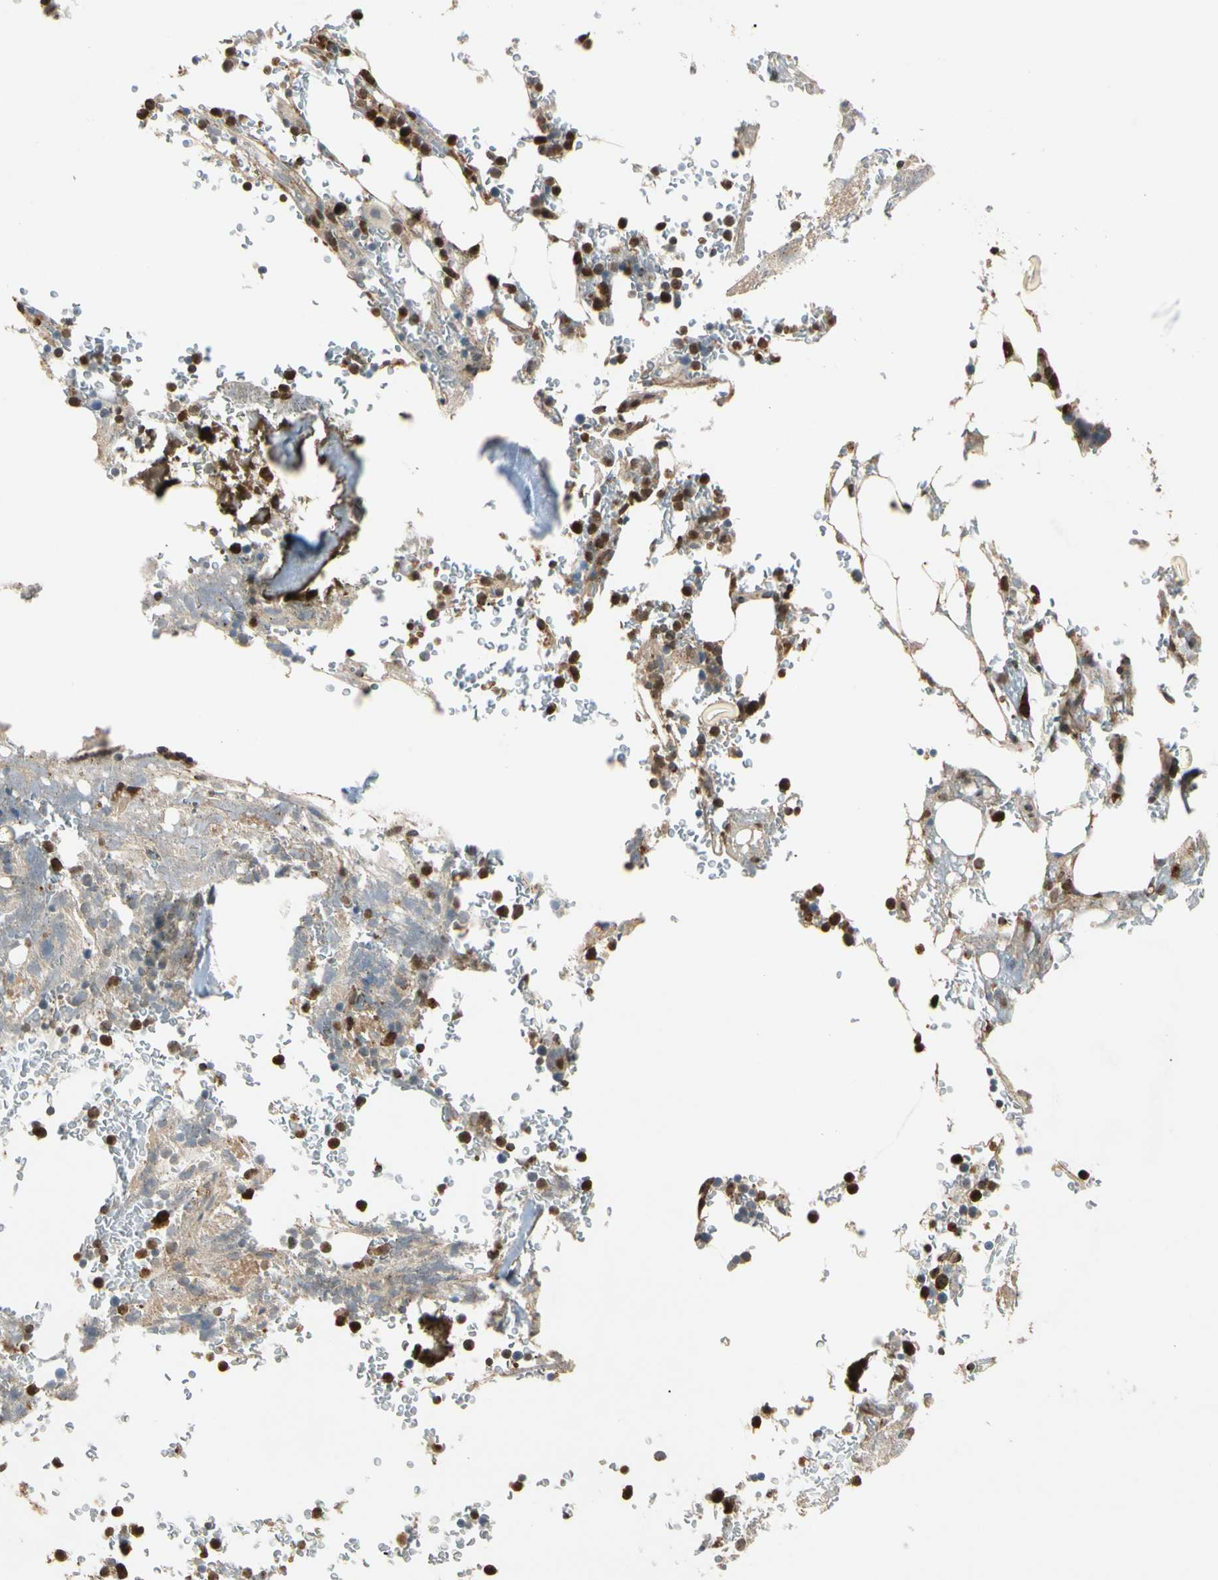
{"staining": {"intensity": "moderate", "quantity": ">75%", "location": "nuclear"}, "tissue": "bone marrow", "cell_type": "Hematopoietic cells", "image_type": "normal", "snomed": [{"axis": "morphology", "description": "Normal tissue, NOS"}, {"axis": "topography", "description": "Bone marrow"}], "caption": "DAB immunohistochemical staining of normal bone marrow exhibits moderate nuclear protein positivity in about >75% of hematopoietic cells.", "gene": "PRDX5", "patient": {"sex": "female", "age": 73}}